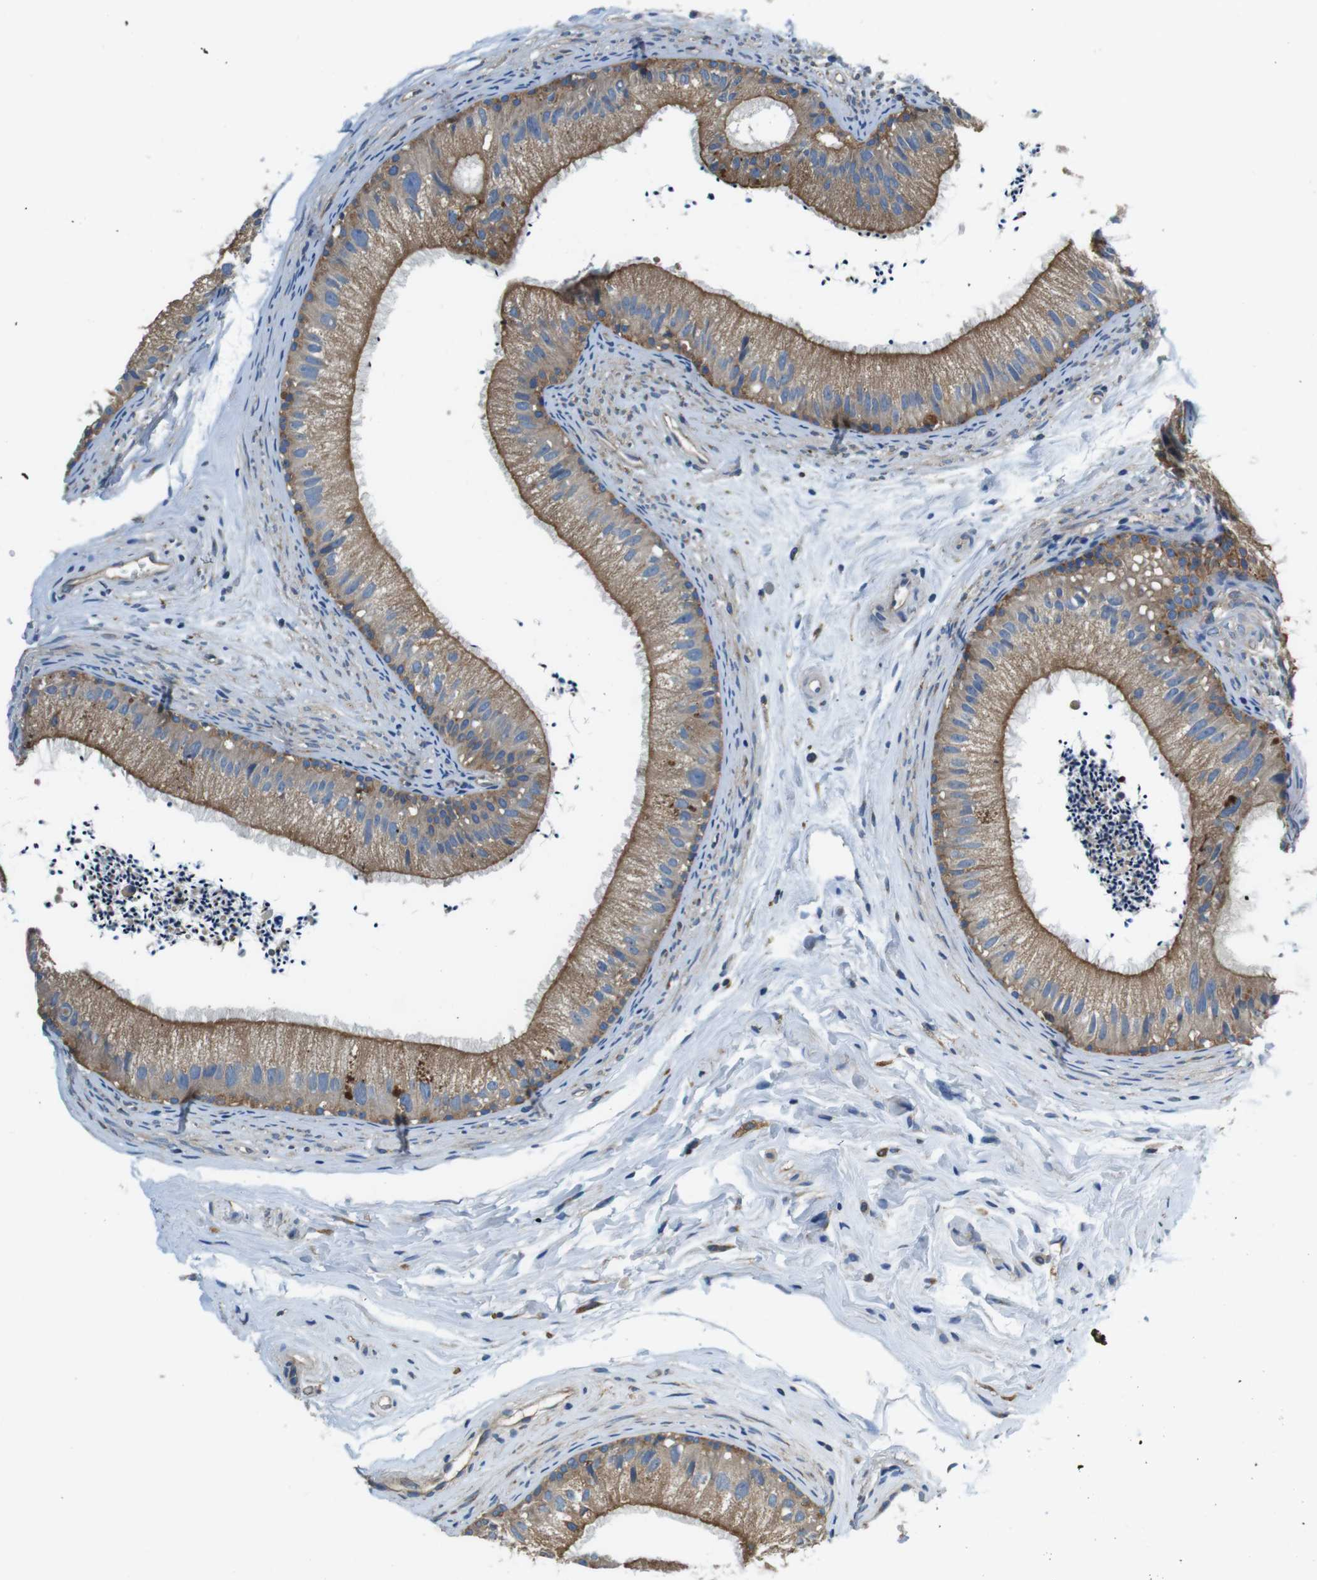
{"staining": {"intensity": "moderate", "quantity": ">75%", "location": "cytoplasmic/membranous"}, "tissue": "epididymis", "cell_type": "Glandular cells", "image_type": "normal", "snomed": [{"axis": "morphology", "description": "Normal tissue, NOS"}, {"axis": "topography", "description": "Epididymis"}], "caption": "IHC (DAB (3,3'-diaminobenzidine)) staining of benign human epididymis displays moderate cytoplasmic/membranous protein positivity in approximately >75% of glandular cells. The protein is shown in brown color, while the nuclei are stained blue.", "gene": "DENND4C", "patient": {"sex": "male", "age": 56}}